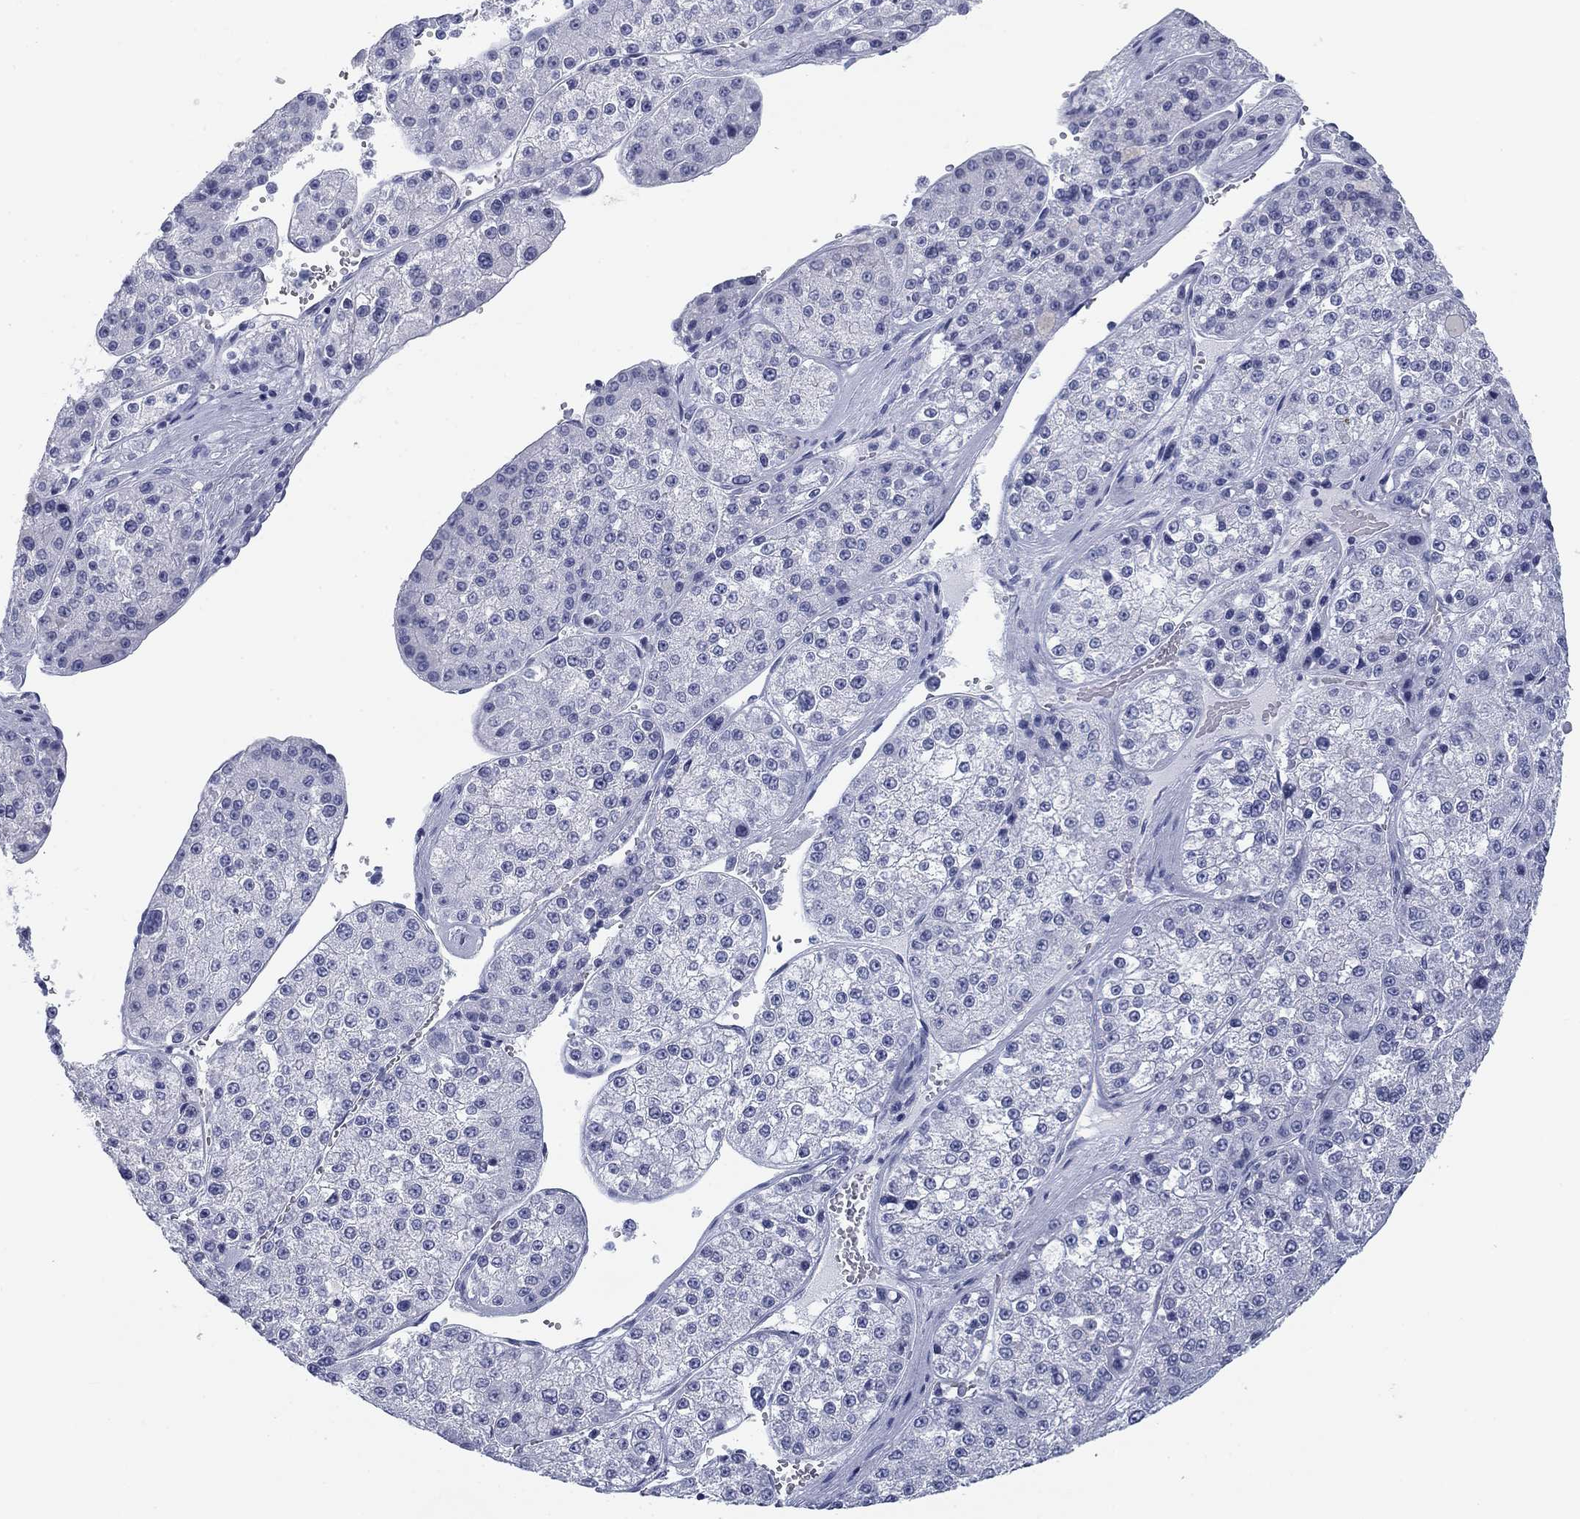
{"staining": {"intensity": "negative", "quantity": "none", "location": "none"}, "tissue": "liver cancer", "cell_type": "Tumor cells", "image_type": "cancer", "snomed": [{"axis": "morphology", "description": "Carcinoma, Hepatocellular, NOS"}, {"axis": "topography", "description": "Liver"}], "caption": "DAB immunohistochemical staining of human liver cancer exhibits no significant expression in tumor cells.", "gene": "CALB1", "patient": {"sex": "female", "age": 73}}